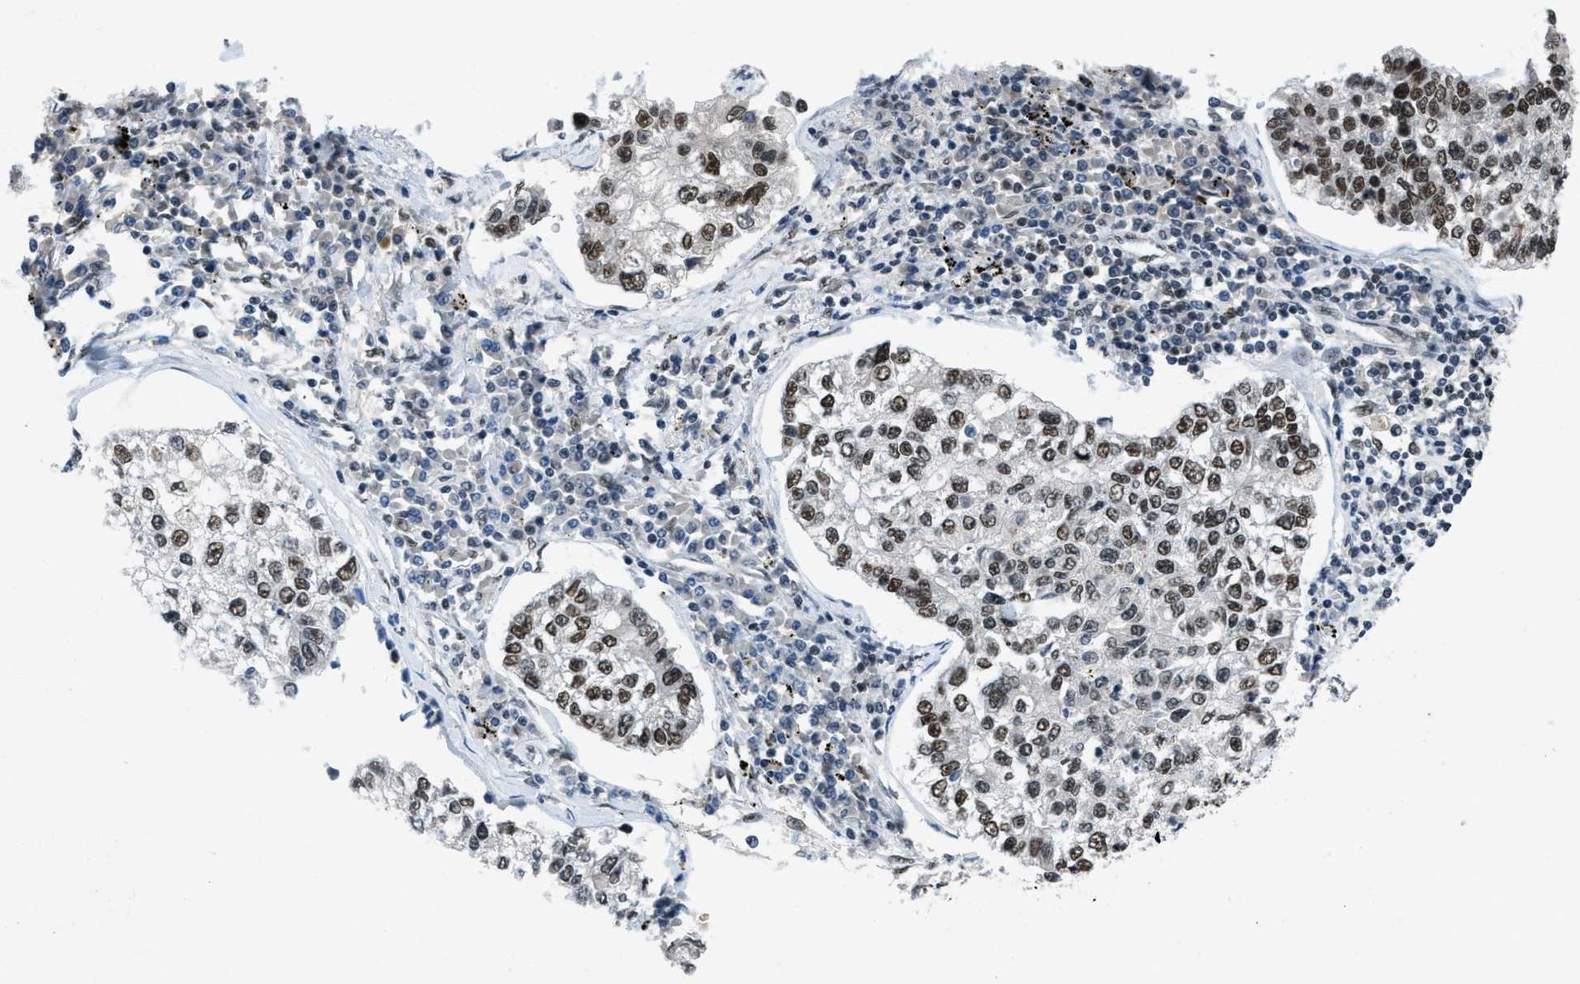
{"staining": {"intensity": "moderate", "quantity": ">75%", "location": "nuclear"}, "tissue": "lung cancer", "cell_type": "Tumor cells", "image_type": "cancer", "snomed": [{"axis": "morphology", "description": "Adenocarcinoma, NOS"}, {"axis": "topography", "description": "Lung"}], "caption": "Immunohistochemistry (IHC) photomicrograph of lung cancer stained for a protein (brown), which shows medium levels of moderate nuclear staining in about >75% of tumor cells.", "gene": "GATAD2B", "patient": {"sex": "male", "age": 49}}